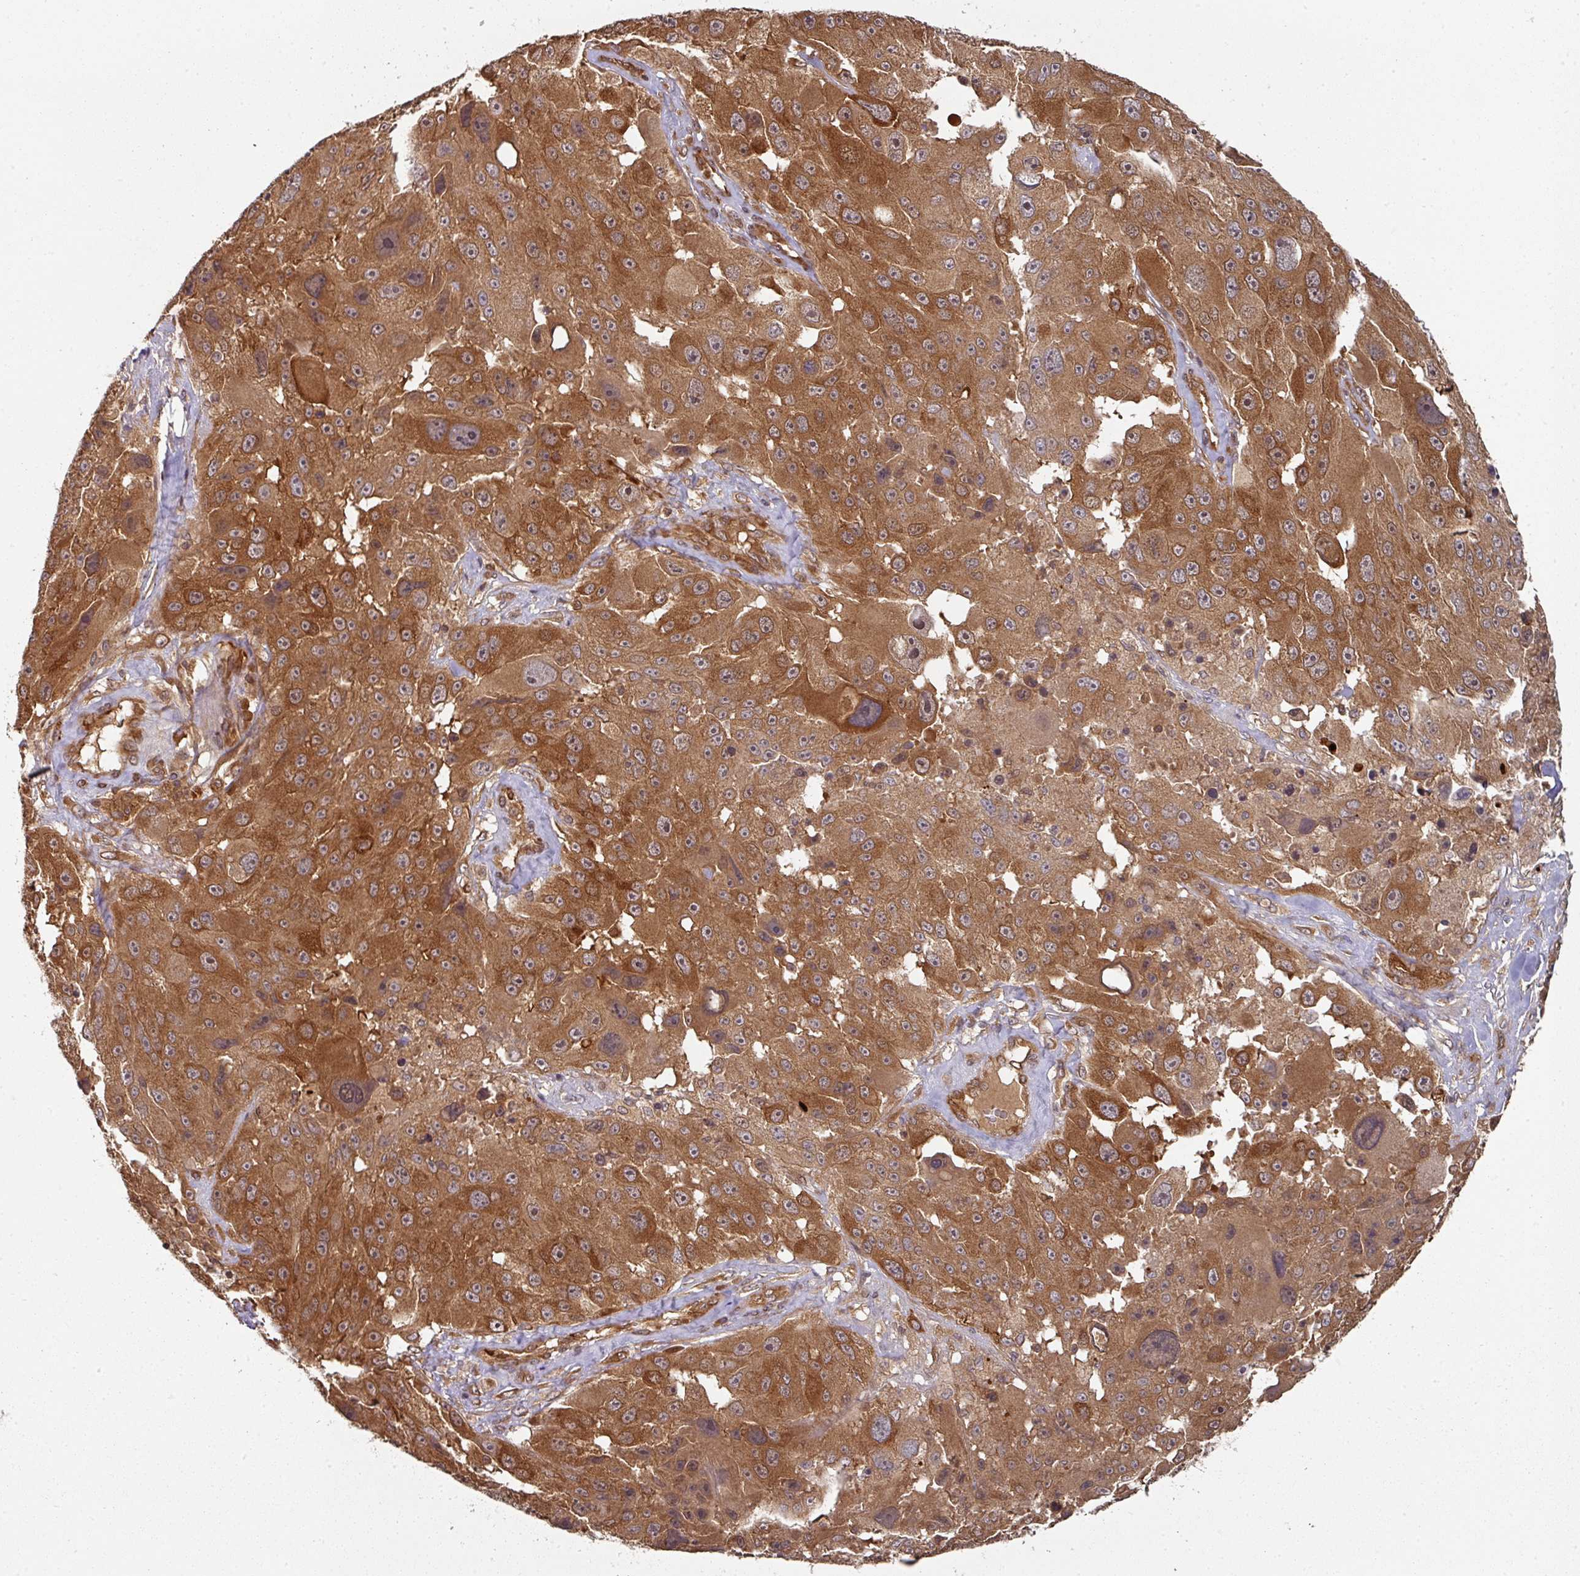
{"staining": {"intensity": "strong", "quantity": ">75%", "location": "cytoplasmic/membranous"}, "tissue": "melanoma", "cell_type": "Tumor cells", "image_type": "cancer", "snomed": [{"axis": "morphology", "description": "Malignant melanoma, Metastatic site"}, {"axis": "topography", "description": "Lymph node"}], "caption": "This image exhibits immunohistochemistry (IHC) staining of human melanoma, with high strong cytoplasmic/membranous positivity in about >75% of tumor cells.", "gene": "EIF4EBP2", "patient": {"sex": "male", "age": 62}}